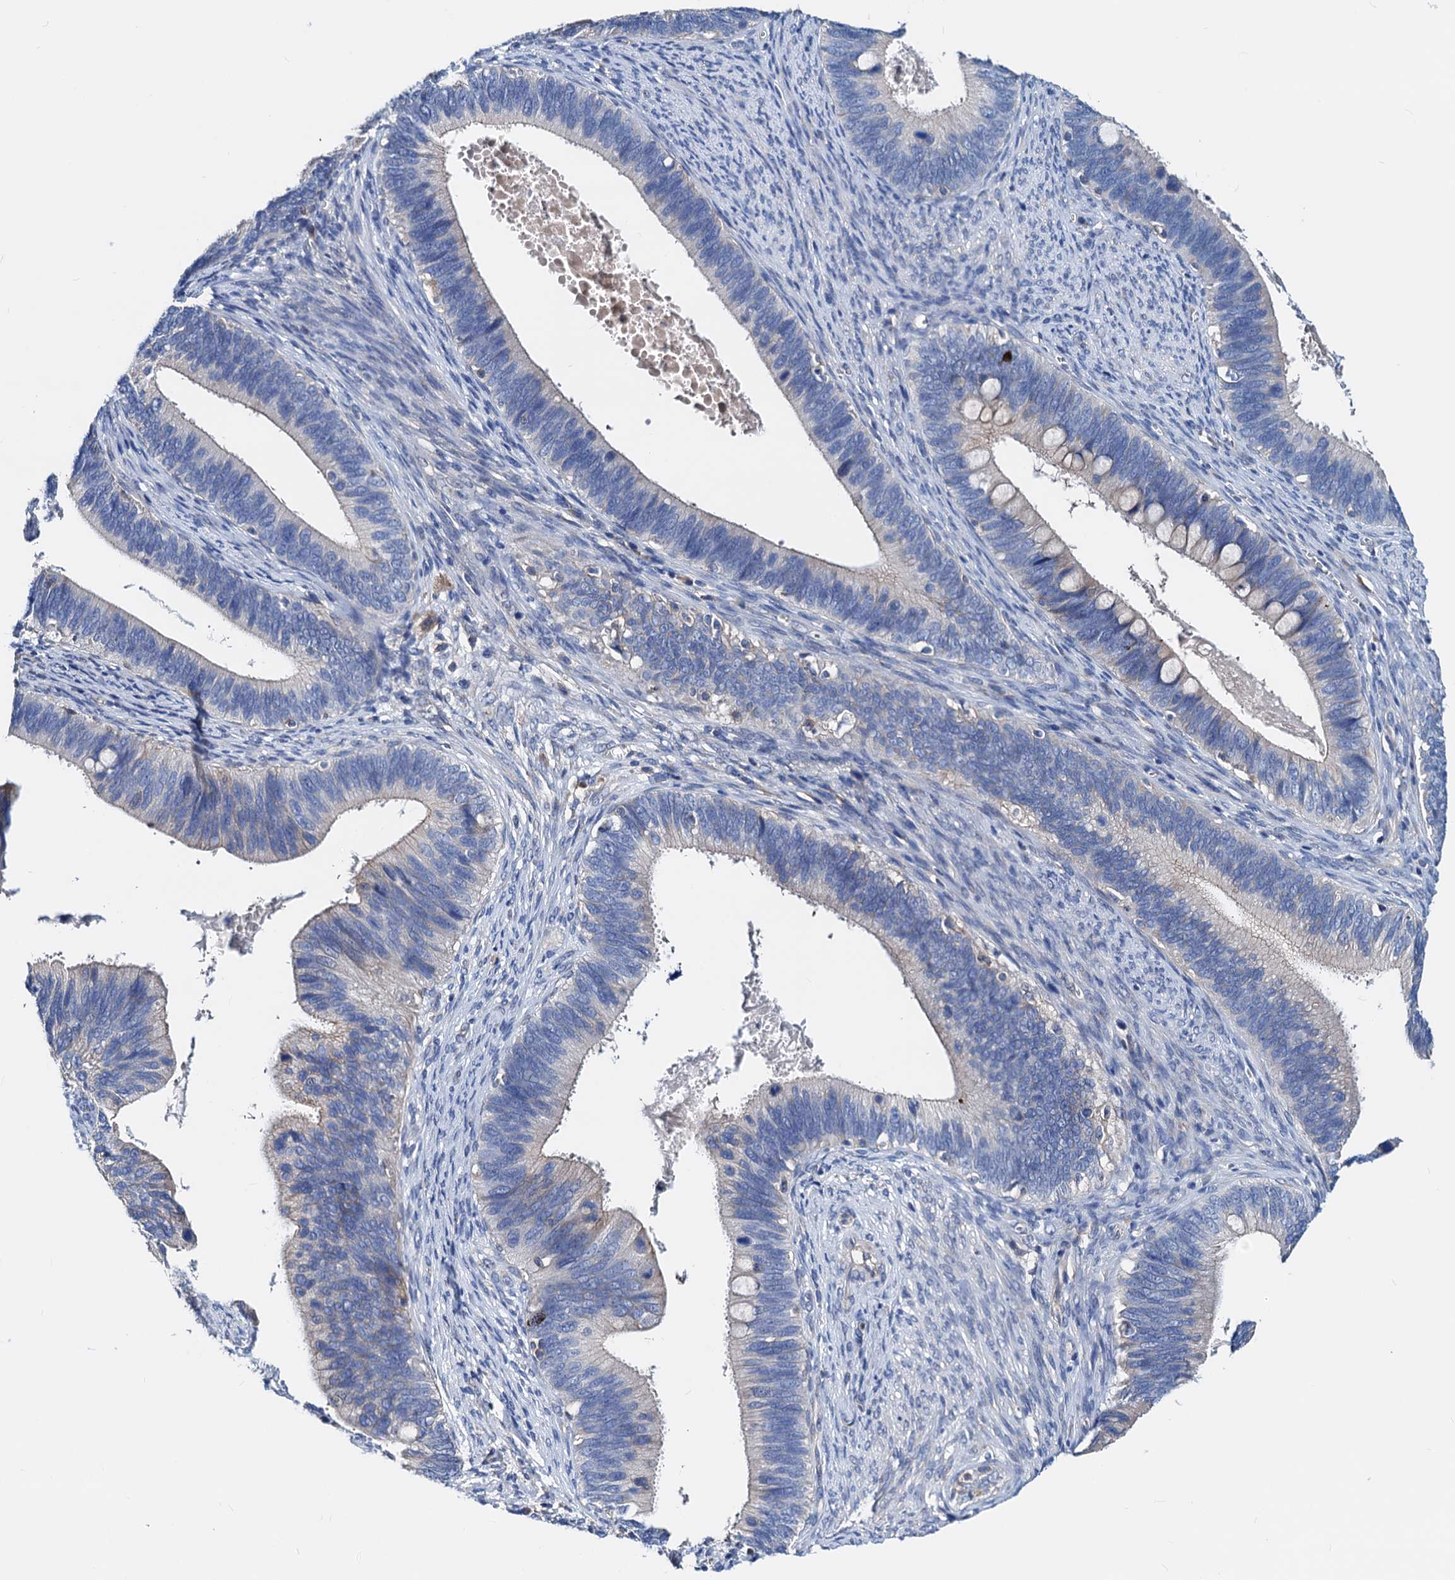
{"staining": {"intensity": "weak", "quantity": "<25%", "location": "cytoplasmic/membranous"}, "tissue": "cervical cancer", "cell_type": "Tumor cells", "image_type": "cancer", "snomed": [{"axis": "morphology", "description": "Adenocarcinoma, NOS"}, {"axis": "topography", "description": "Cervix"}], "caption": "Immunohistochemistry (IHC) of cervical cancer (adenocarcinoma) demonstrates no positivity in tumor cells.", "gene": "GCOM1", "patient": {"sex": "female", "age": 42}}